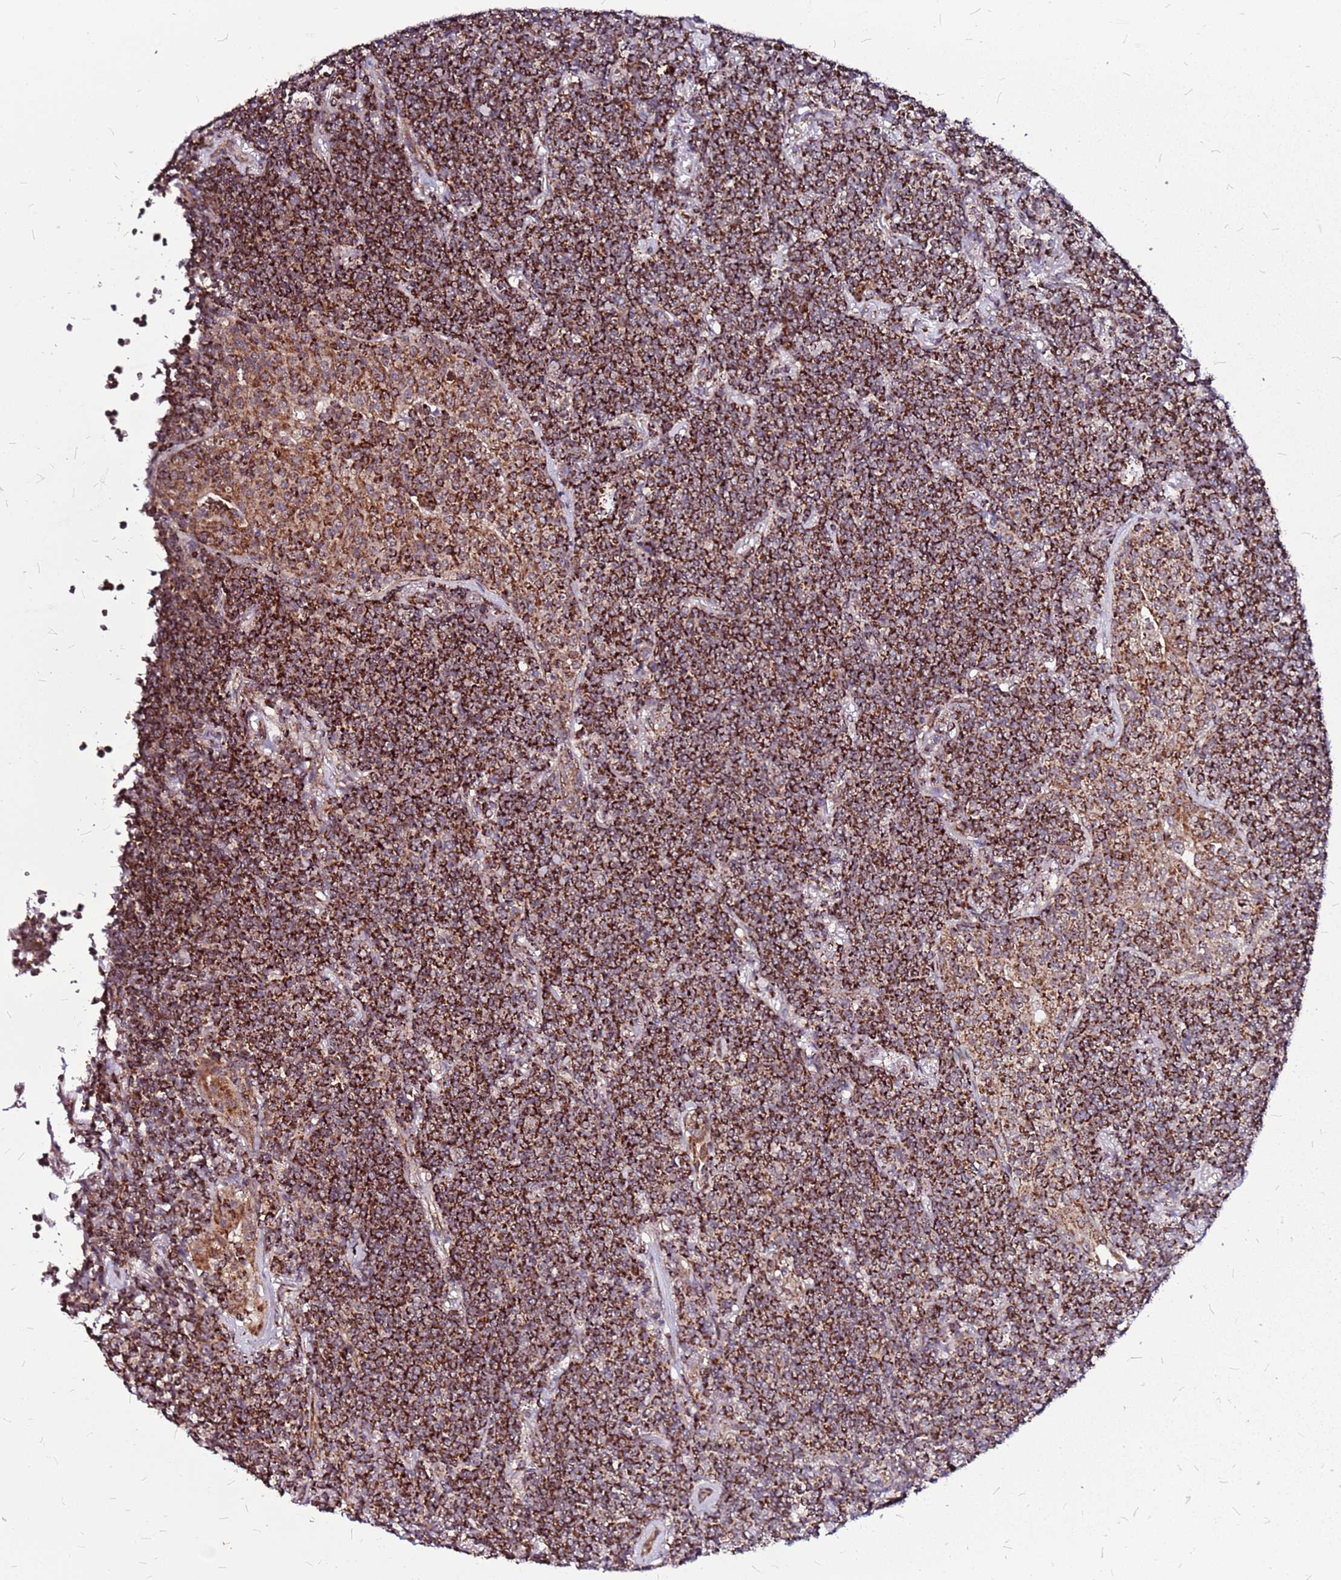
{"staining": {"intensity": "strong", "quantity": ">75%", "location": "cytoplasmic/membranous"}, "tissue": "lymphoma", "cell_type": "Tumor cells", "image_type": "cancer", "snomed": [{"axis": "morphology", "description": "Malignant lymphoma, non-Hodgkin's type, Low grade"}, {"axis": "topography", "description": "Lung"}], "caption": "The histopathology image reveals staining of lymphoma, revealing strong cytoplasmic/membranous protein positivity (brown color) within tumor cells.", "gene": "OR51T1", "patient": {"sex": "female", "age": 71}}